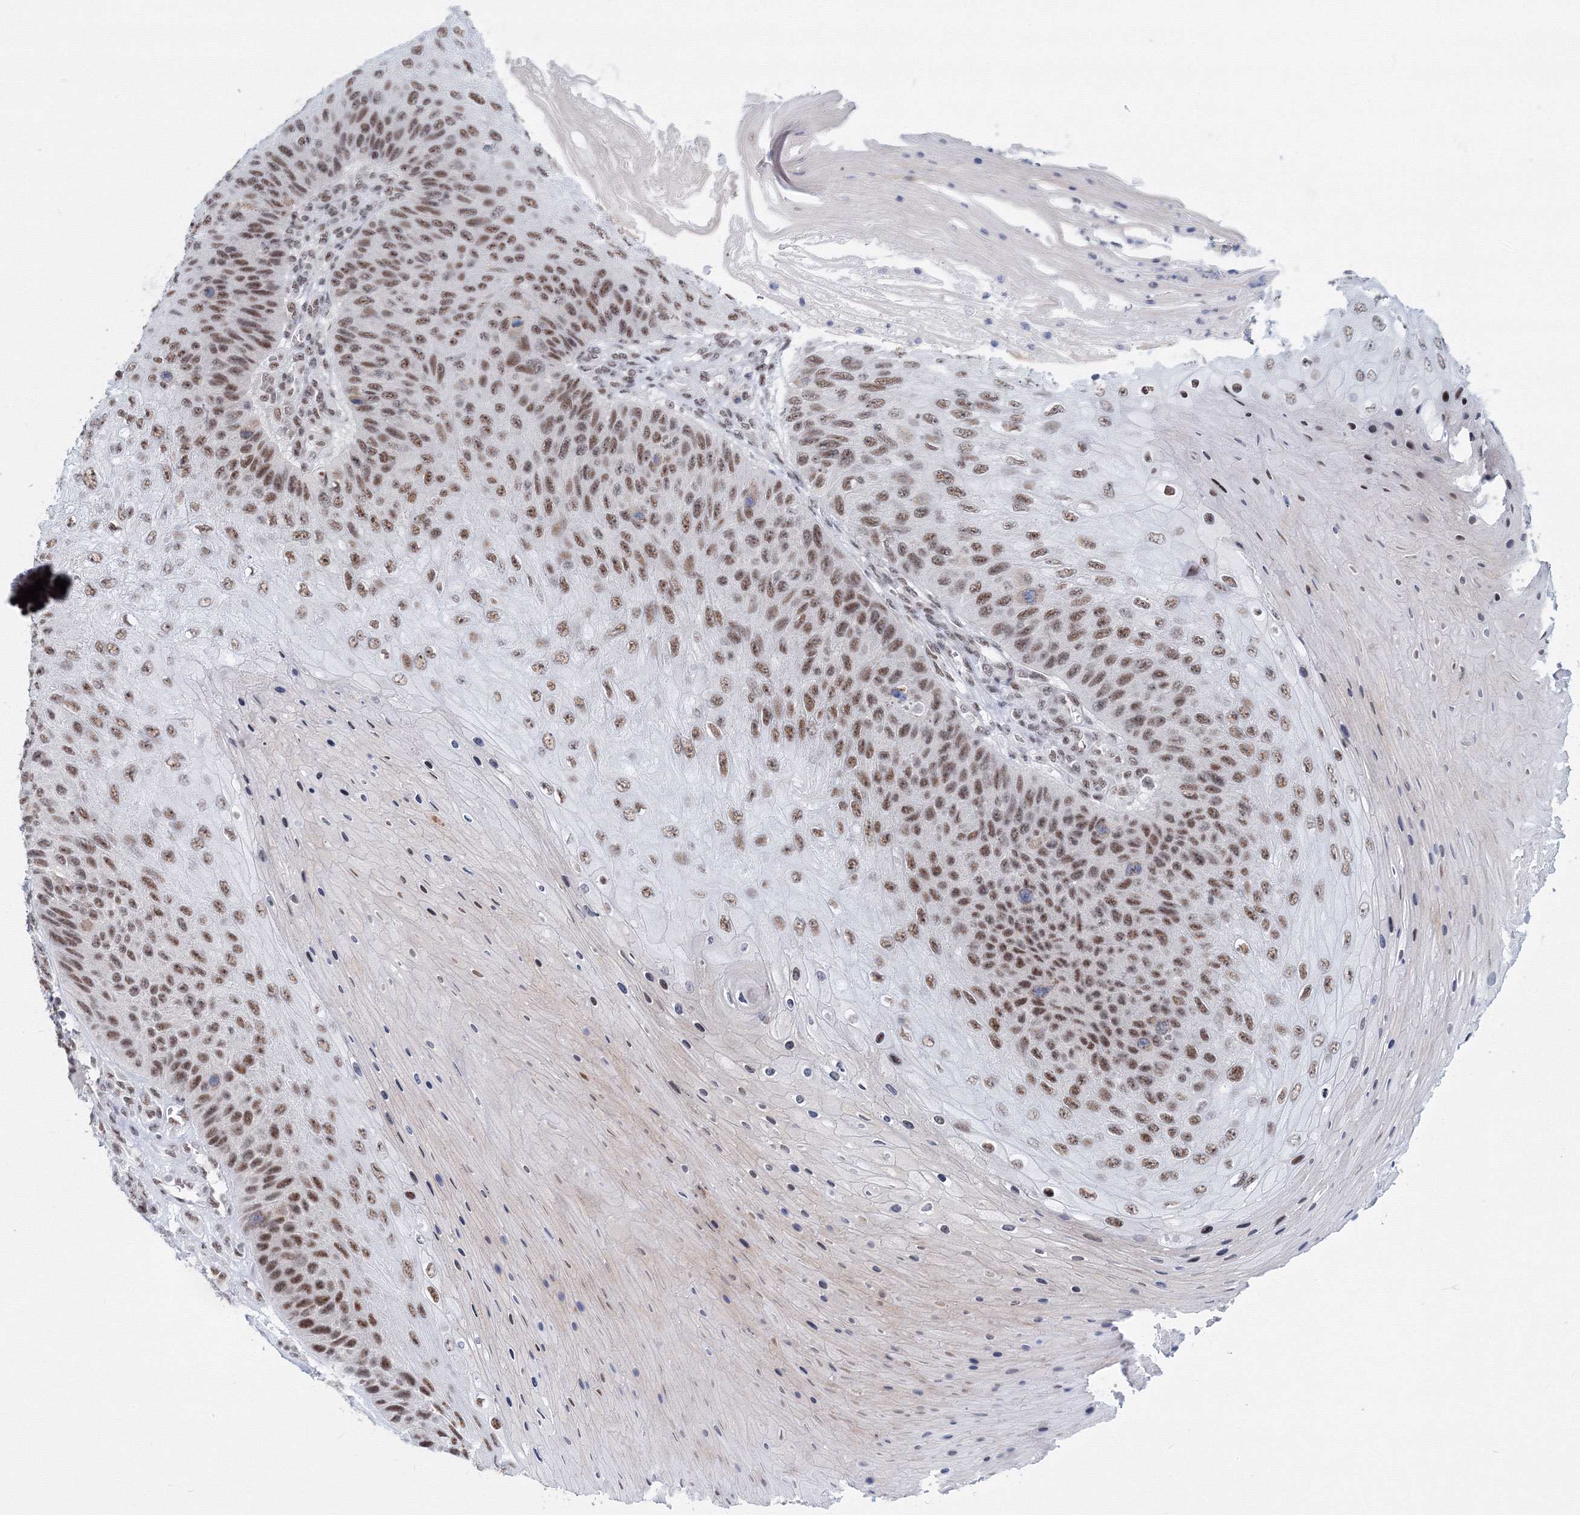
{"staining": {"intensity": "moderate", "quantity": ">75%", "location": "nuclear"}, "tissue": "skin cancer", "cell_type": "Tumor cells", "image_type": "cancer", "snomed": [{"axis": "morphology", "description": "Squamous cell carcinoma, NOS"}, {"axis": "topography", "description": "Skin"}], "caption": "A high-resolution histopathology image shows IHC staining of squamous cell carcinoma (skin), which shows moderate nuclear expression in about >75% of tumor cells.", "gene": "SF3B6", "patient": {"sex": "female", "age": 88}}